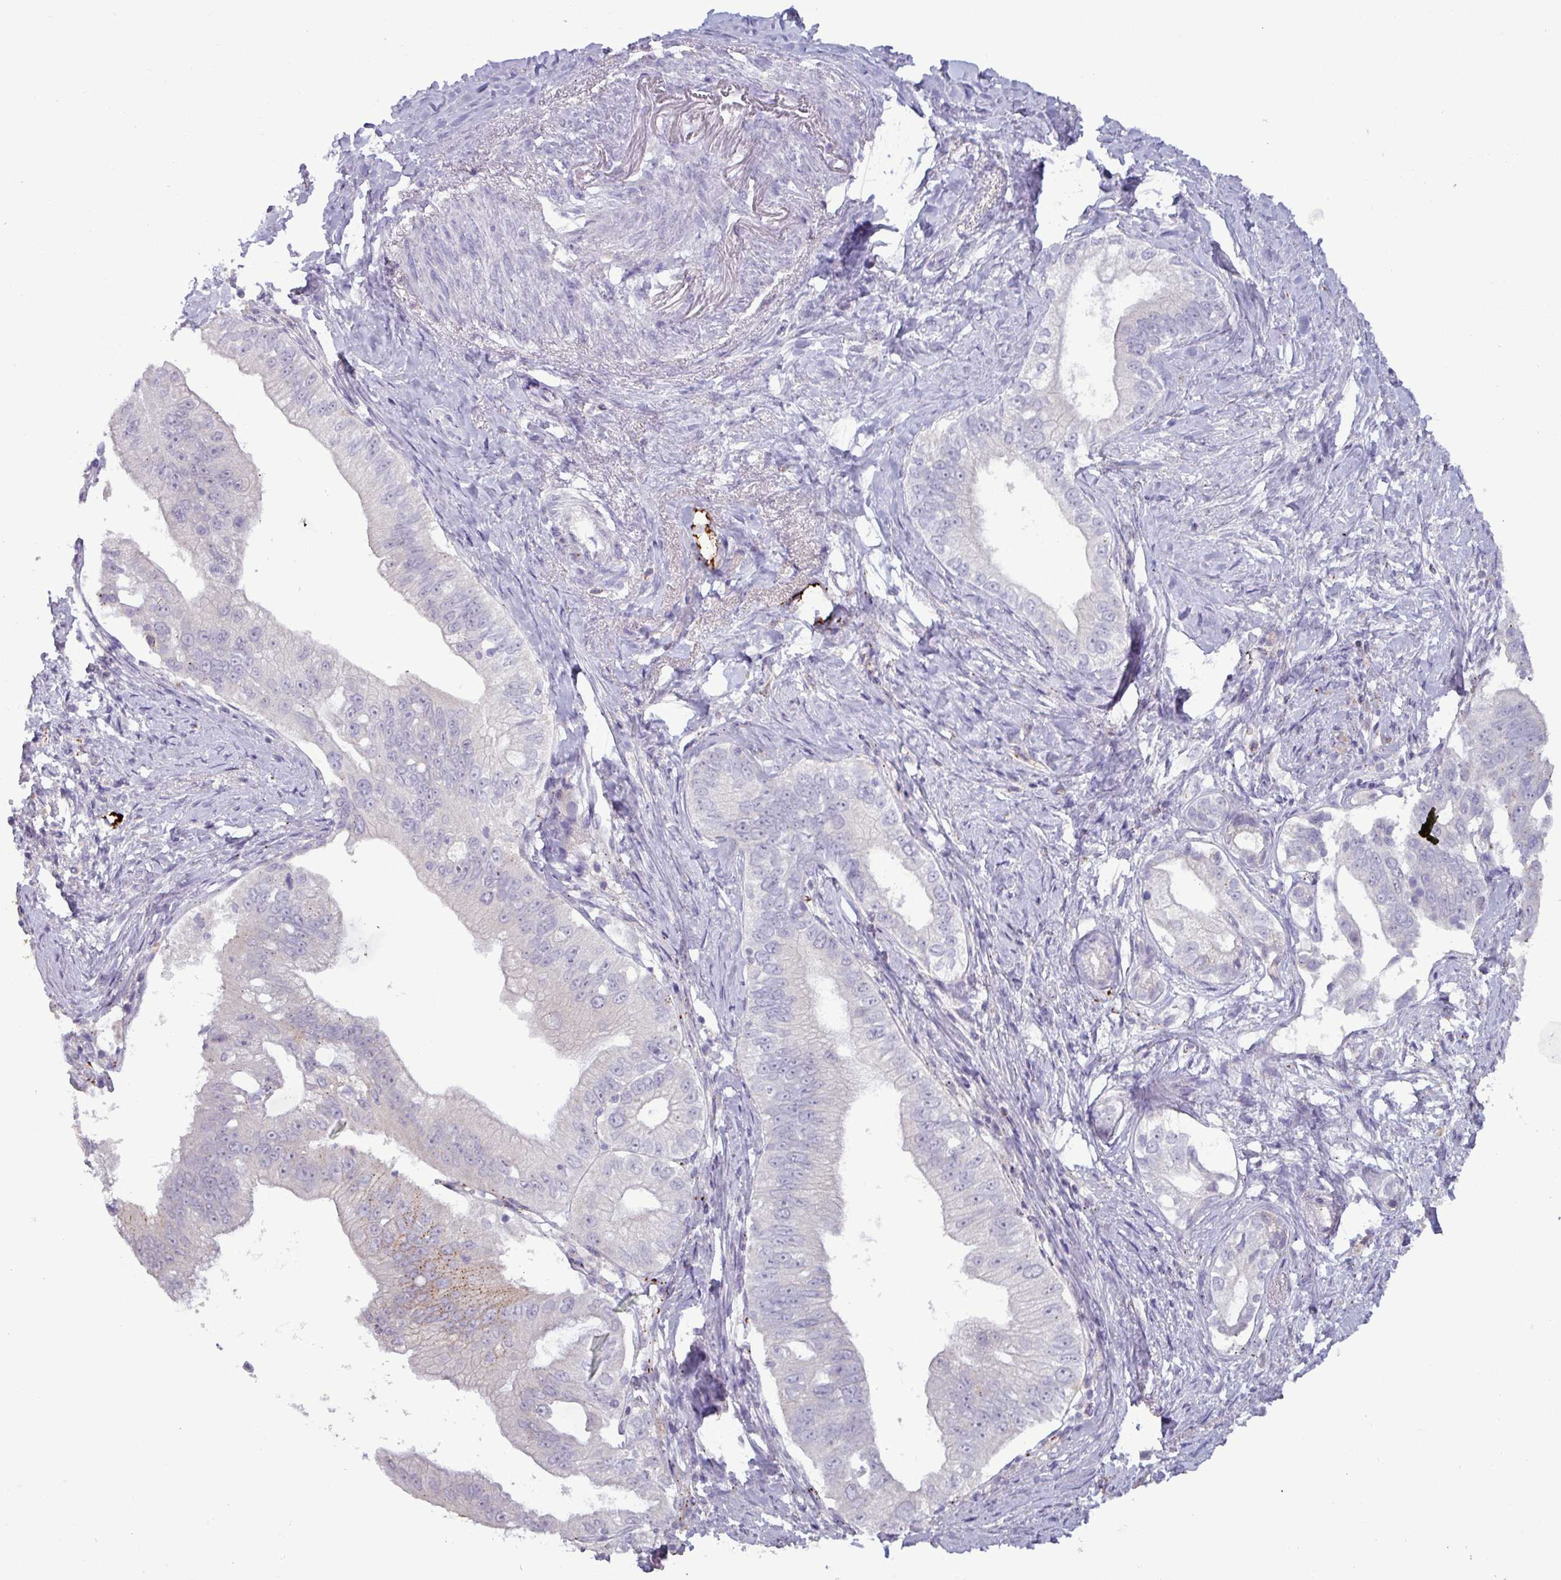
{"staining": {"intensity": "negative", "quantity": "none", "location": "none"}, "tissue": "pancreatic cancer", "cell_type": "Tumor cells", "image_type": "cancer", "snomed": [{"axis": "morphology", "description": "Adenocarcinoma, NOS"}, {"axis": "topography", "description": "Pancreas"}], "caption": "Adenocarcinoma (pancreatic) stained for a protein using IHC shows no staining tumor cells.", "gene": "PLIN2", "patient": {"sex": "male", "age": 70}}